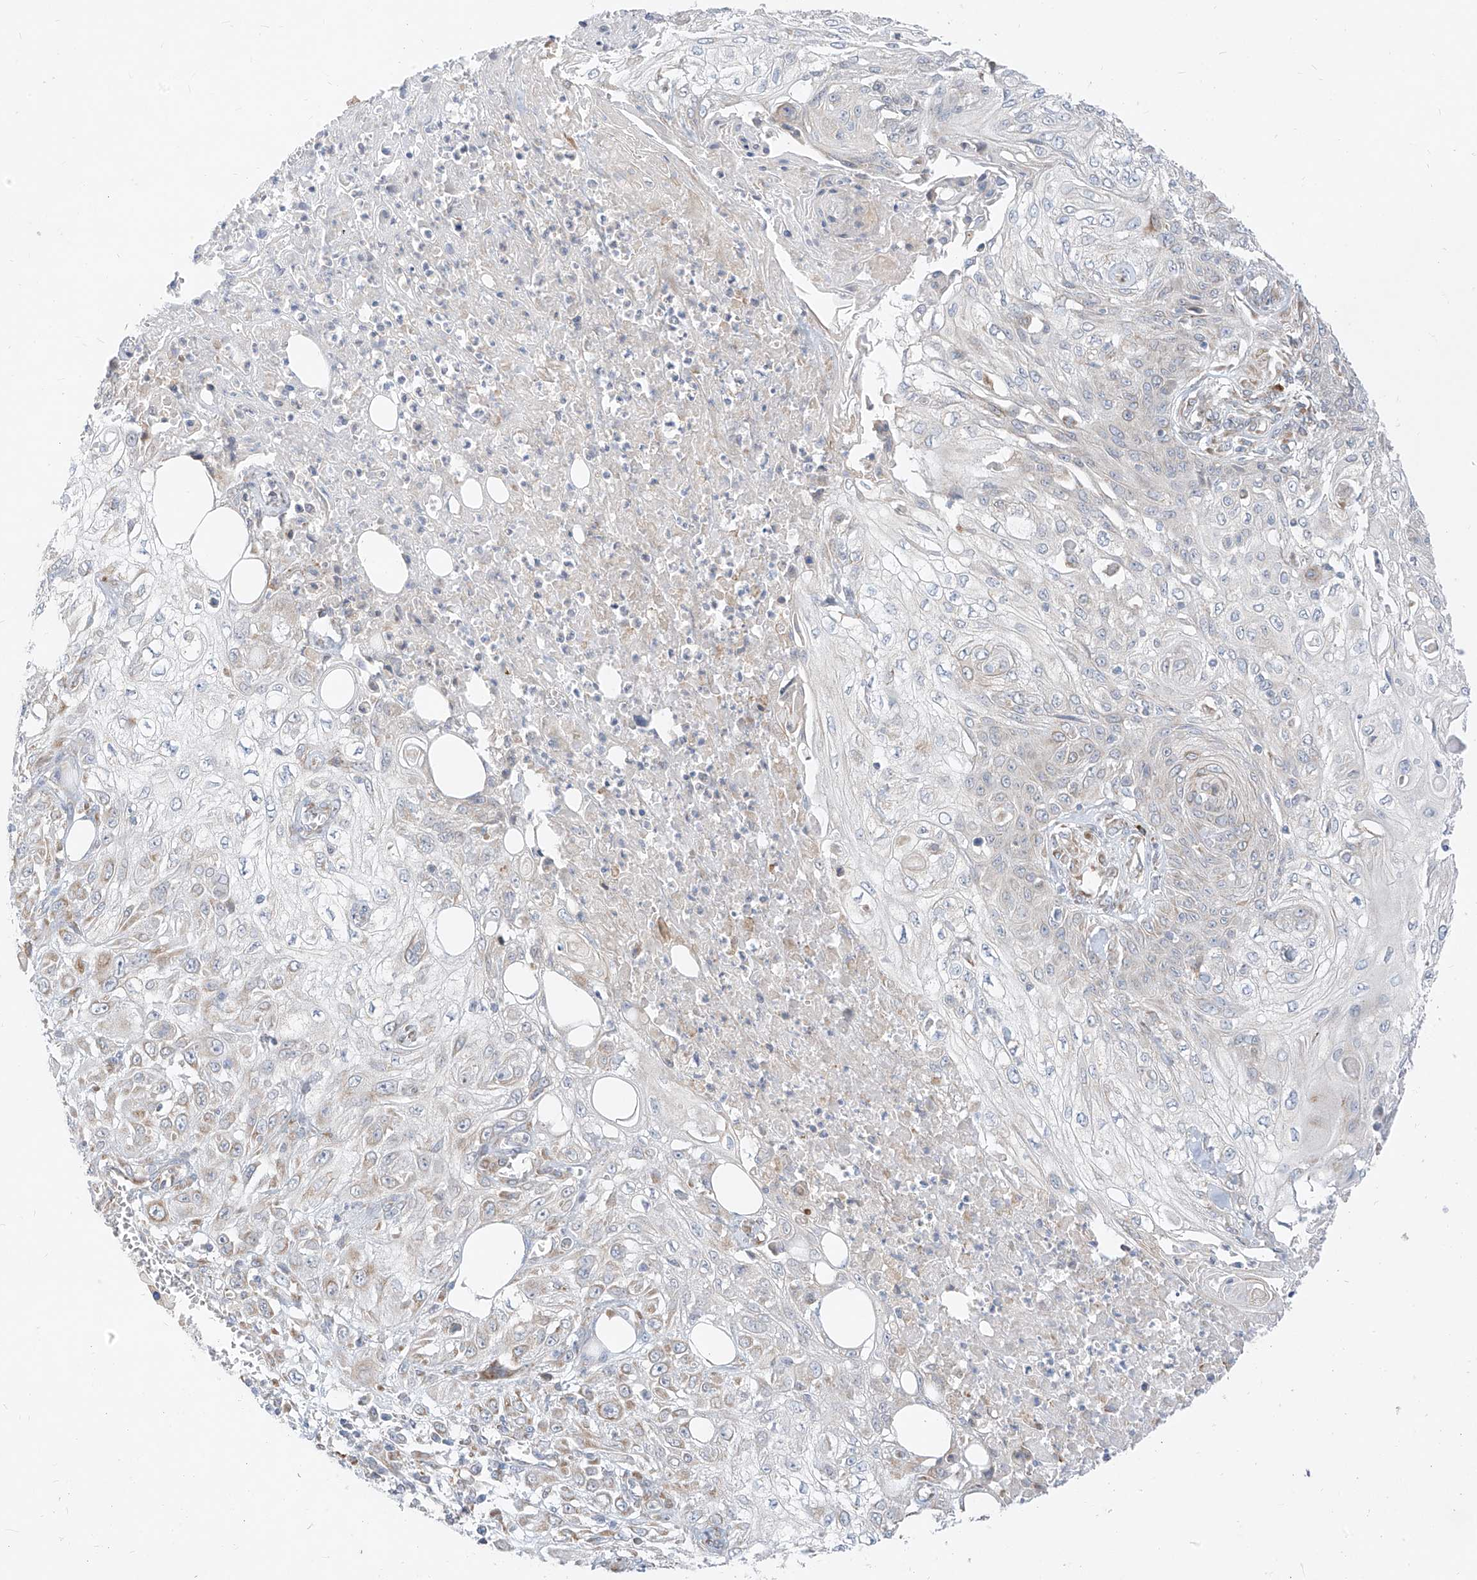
{"staining": {"intensity": "weak", "quantity": "<25%", "location": "cytoplasmic/membranous"}, "tissue": "skin cancer", "cell_type": "Tumor cells", "image_type": "cancer", "snomed": [{"axis": "morphology", "description": "Squamous cell carcinoma, NOS"}, {"axis": "morphology", "description": "Squamous cell carcinoma, metastatic, NOS"}, {"axis": "topography", "description": "Skin"}, {"axis": "topography", "description": "Lymph node"}], "caption": "Tumor cells are negative for brown protein staining in metastatic squamous cell carcinoma (skin).", "gene": "STT3A", "patient": {"sex": "male", "age": 75}}